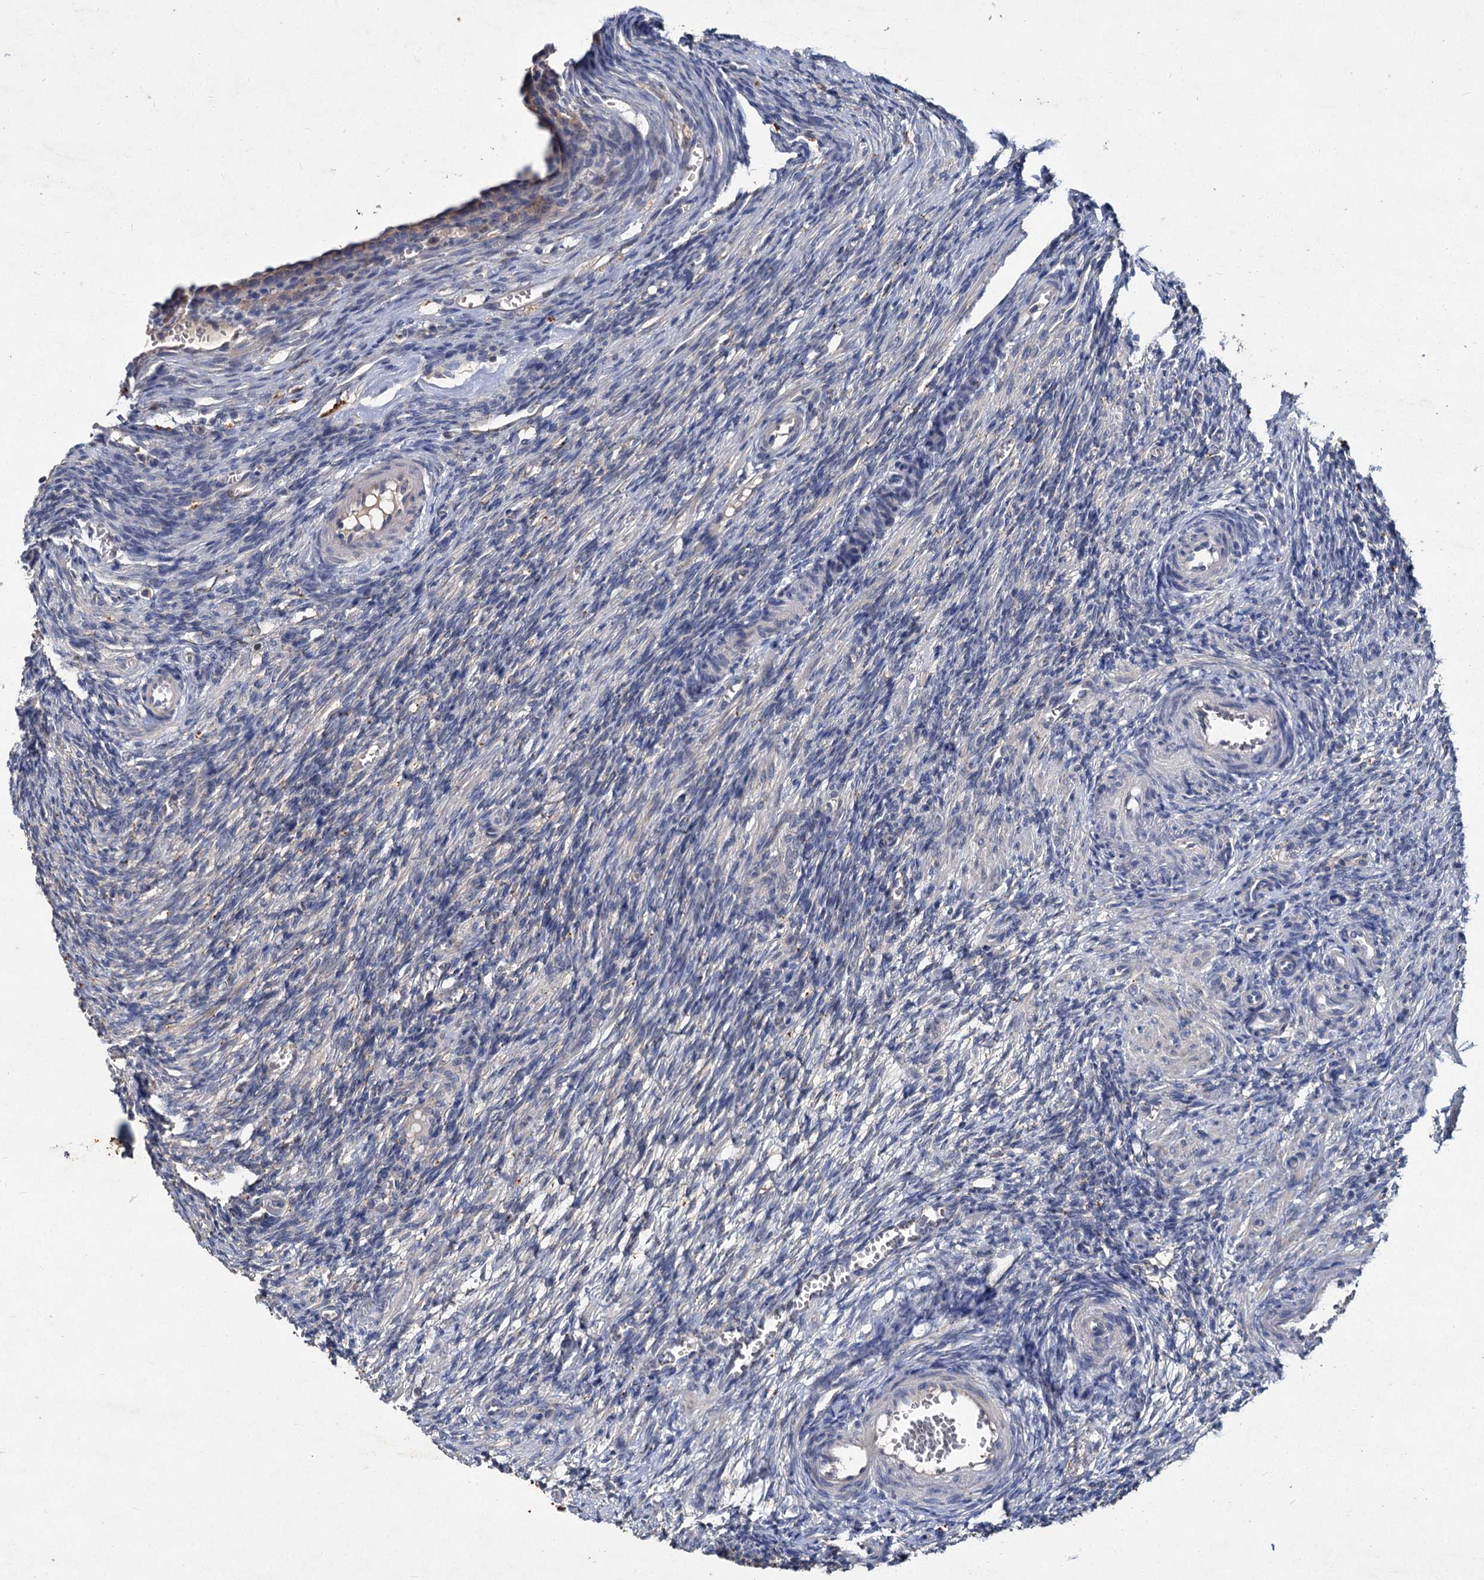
{"staining": {"intensity": "negative", "quantity": "none", "location": "none"}, "tissue": "ovary", "cell_type": "Ovarian stroma cells", "image_type": "normal", "snomed": [{"axis": "morphology", "description": "Normal tissue, NOS"}, {"axis": "topography", "description": "Ovary"}], "caption": "Immunohistochemistry histopathology image of unremarkable ovary stained for a protein (brown), which exhibits no positivity in ovarian stroma cells.", "gene": "ATP9A", "patient": {"sex": "female", "age": 27}}